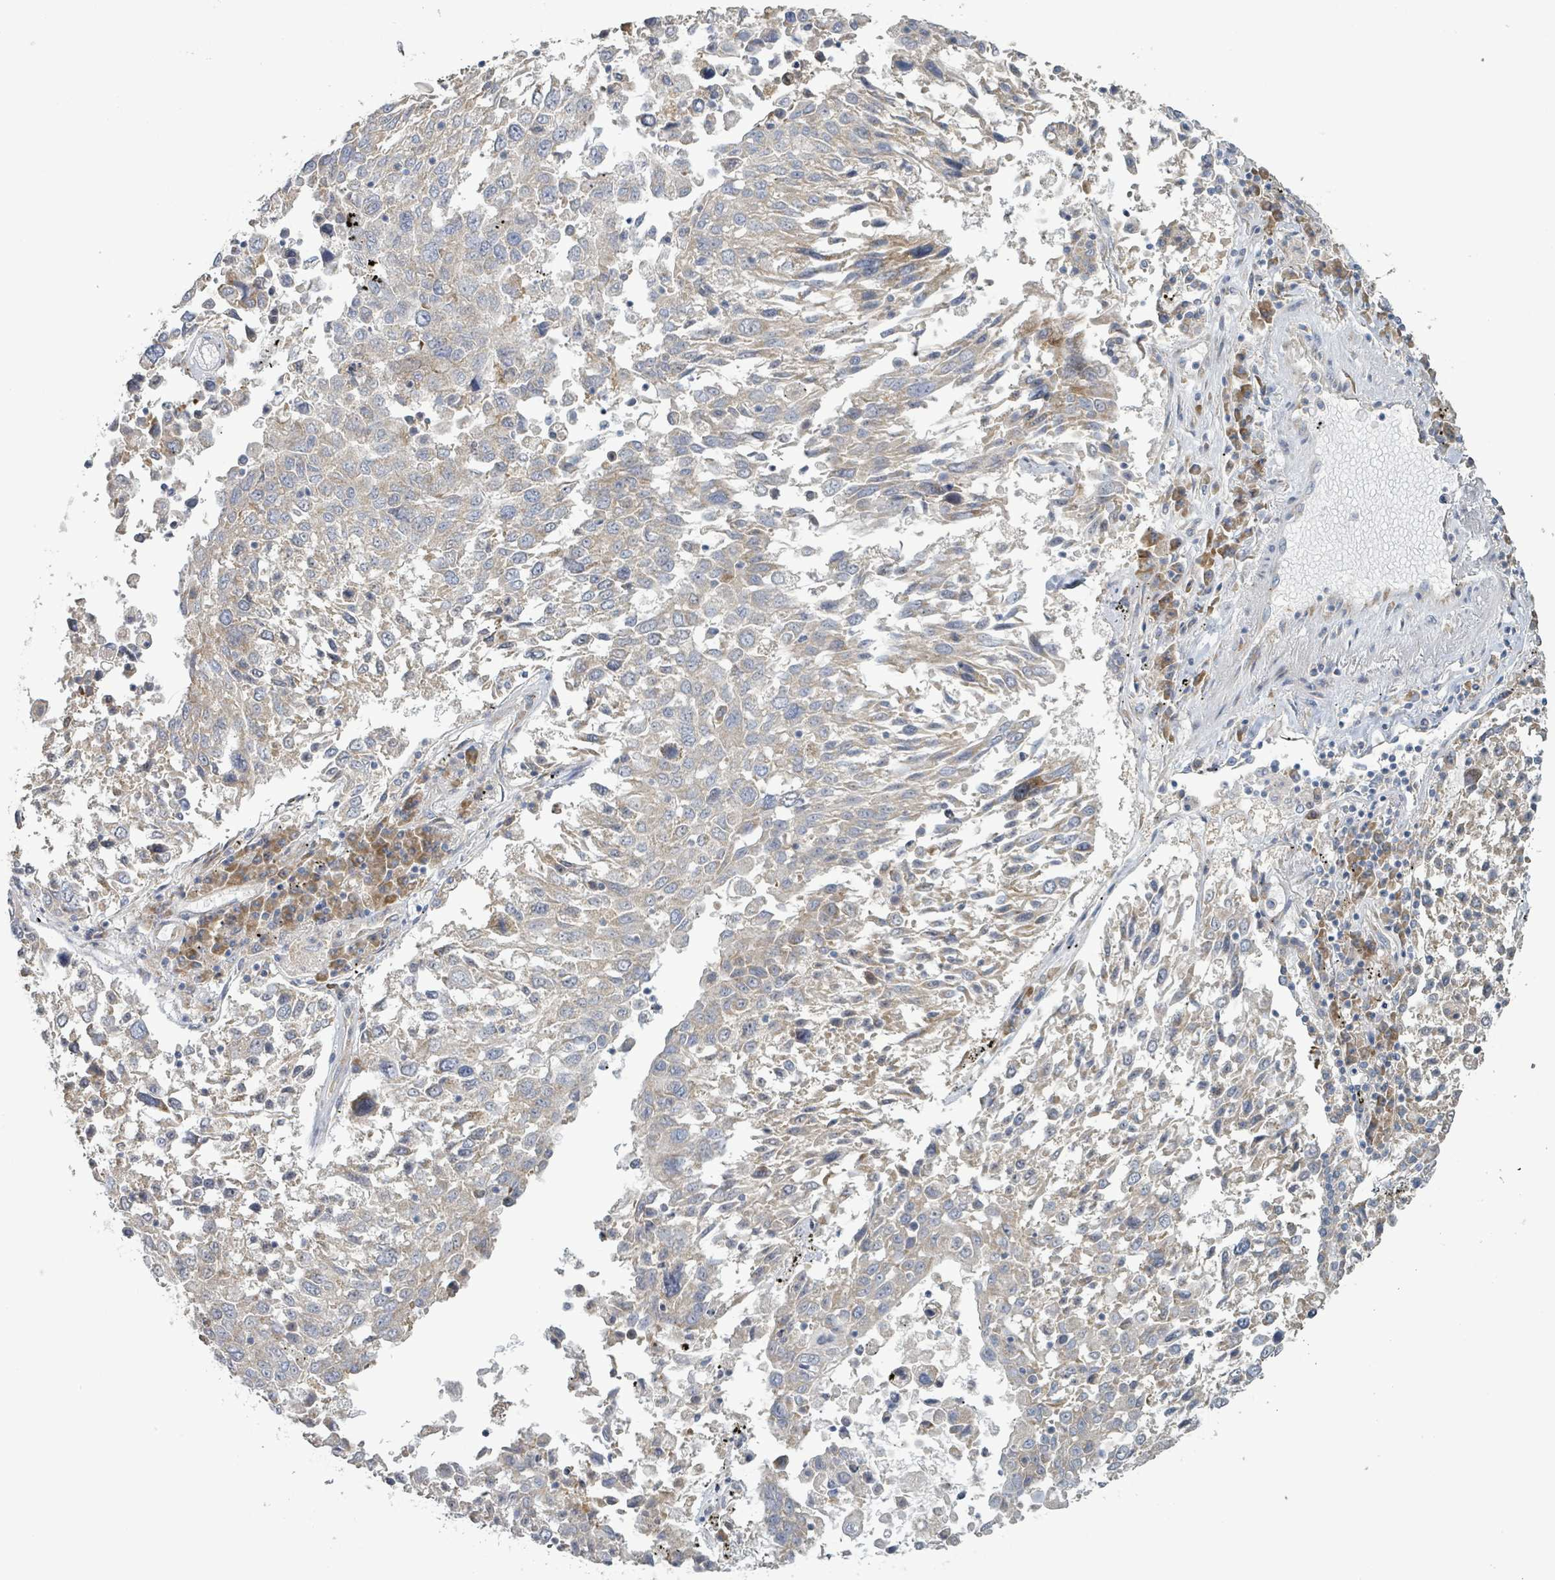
{"staining": {"intensity": "weak", "quantity": ">75%", "location": "cytoplasmic/membranous"}, "tissue": "lung cancer", "cell_type": "Tumor cells", "image_type": "cancer", "snomed": [{"axis": "morphology", "description": "Squamous cell carcinoma, NOS"}, {"axis": "topography", "description": "Lung"}], "caption": "Lung squamous cell carcinoma tissue demonstrates weak cytoplasmic/membranous expression in about >75% of tumor cells, visualized by immunohistochemistry.", "gene": "RPL32", "patient": {"sex": "male", "age": 65}}